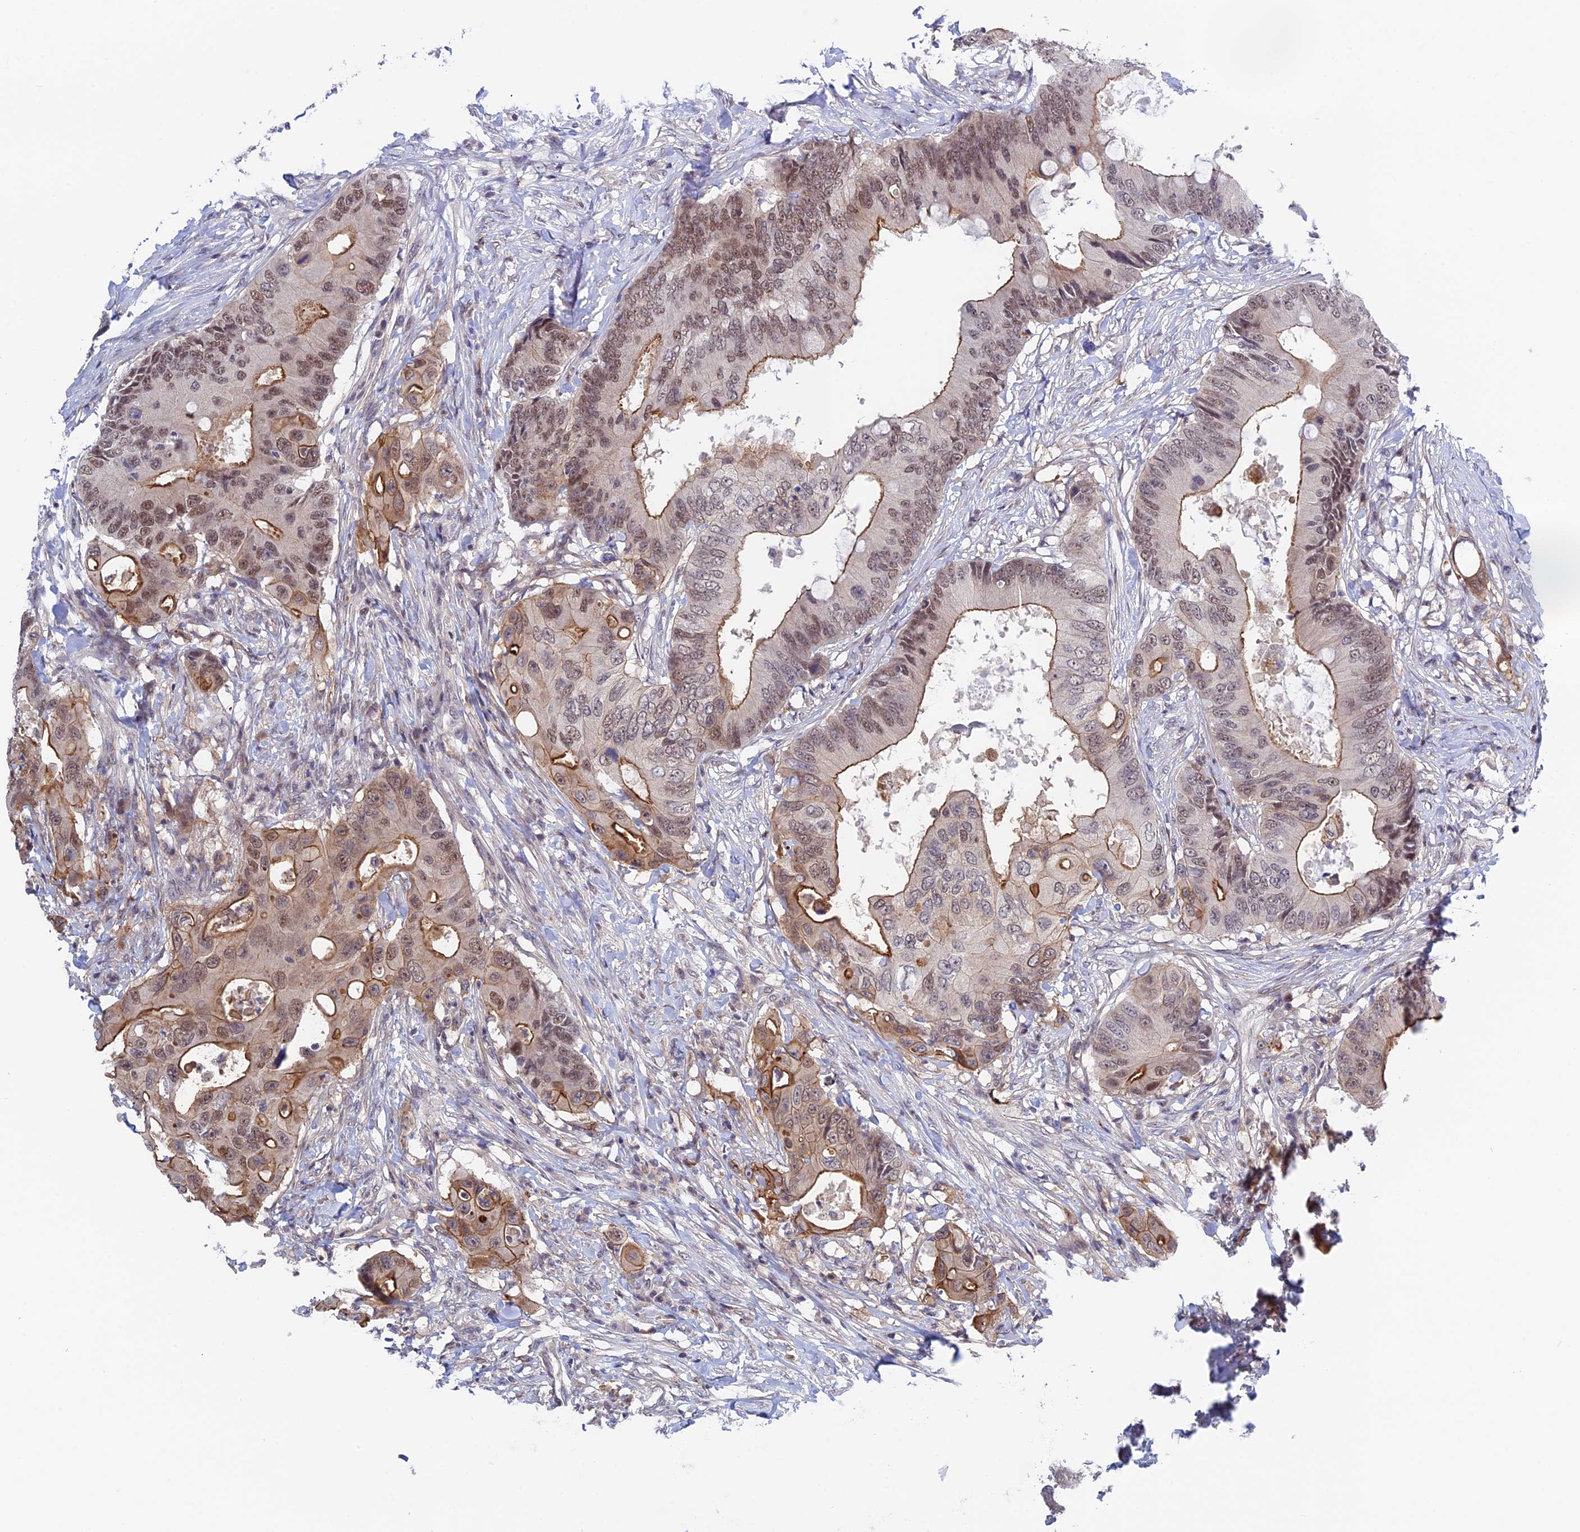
{"staining": {"intensity": "strong", "quantity": ">75%", "location": "cytoplasmic/membranous,nuclear"}, "tissue": "colorectal cancer", "cell_type": "Tumor cells", "image_type": "cancer", "snomed": [{"axis": "morphology", "description": "Adenocarcinoma, NOS"}, {"axis": "topography", "description": "Colon"}], "caption": "Adenocarcinoma (colorectal) tissue reveals strong cytoplasmic/membranous and nuclear expression in about >75% of tumor cells", "gene": "TCEA1", "patient": {"sex": "male", "age": 71}}